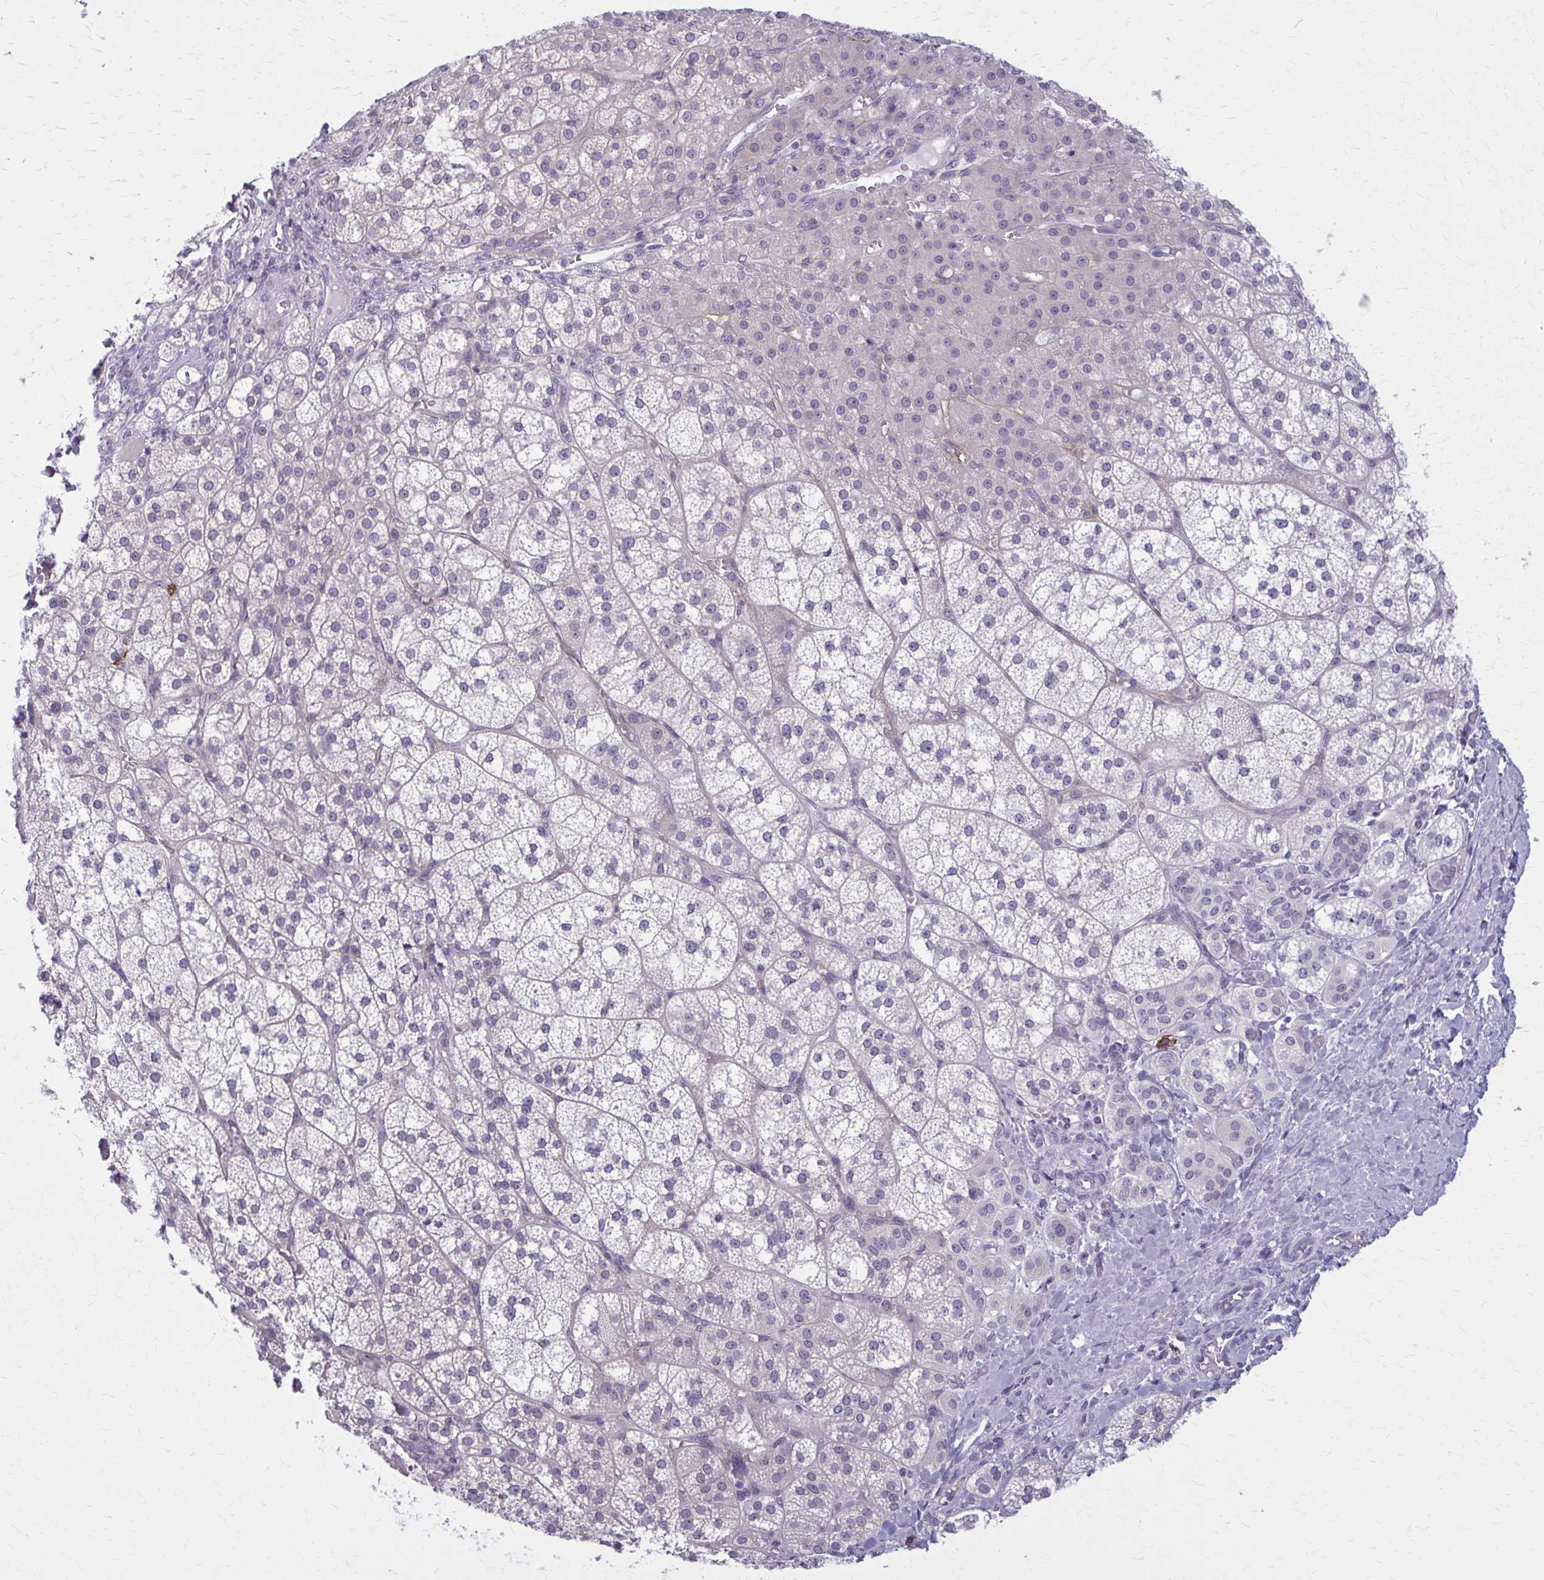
{"staining": {"intensity": "weak", "quantity": "<25%", "location": "cytoplasmic/membranous,nuclear"}, "tissue": "adrenal gland", "cell_type": "Glandular cells", "image_type": "normal", "snomed": [{"axis": "morphology", "description": "Normal tissue, NOS"}, {"axis": "topography", "description": "Adrenal gland"}], "caption": "Immunohistochemistry (IHC) histopathology image of normal adrenal gland: human adrenal gland stained with DAB exhibits no significant protein expression in glandular cells.", "gene": "CD38", "patient": {"sex": "female", "age": 60}}